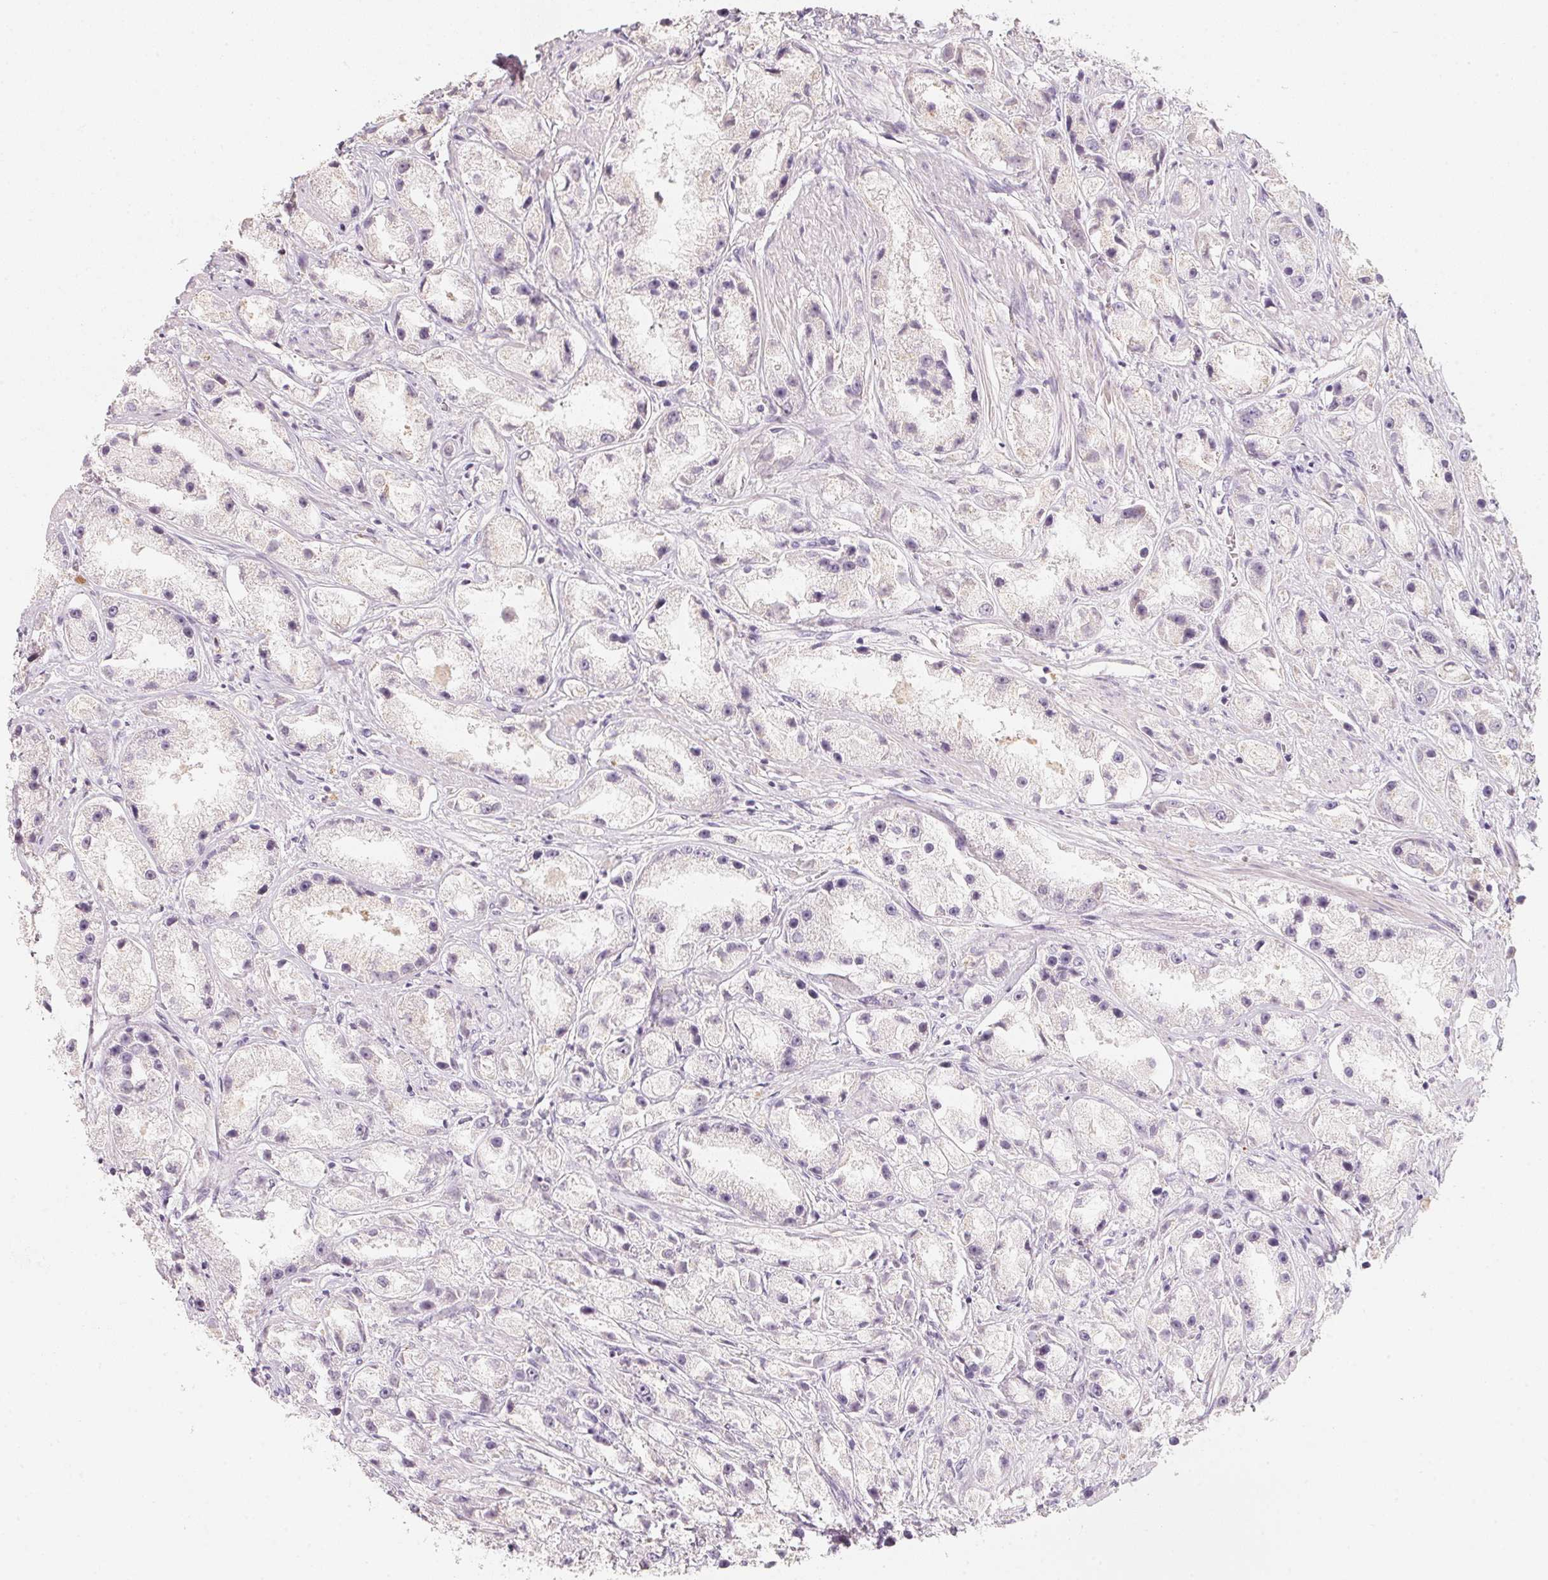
{"staining": {"intensity": "negative", "quantity": "none", "location": "none"}, "tissue": "prostate cancer", "cell_type": "Tumor cells", "image_type": "cancer", "snomed": [{"axis": "morphology", "description": "Adenocarcinoma, High grade"}, {"axis": "topography", "description": "Prostate"}], "caption": "Prostate high-grade adenocarcinoma stained for a protein using immunohistochemistry displays no staining tumor cells.", "gene": "TREH", "patient": {"sex": "male", "age": 67}}